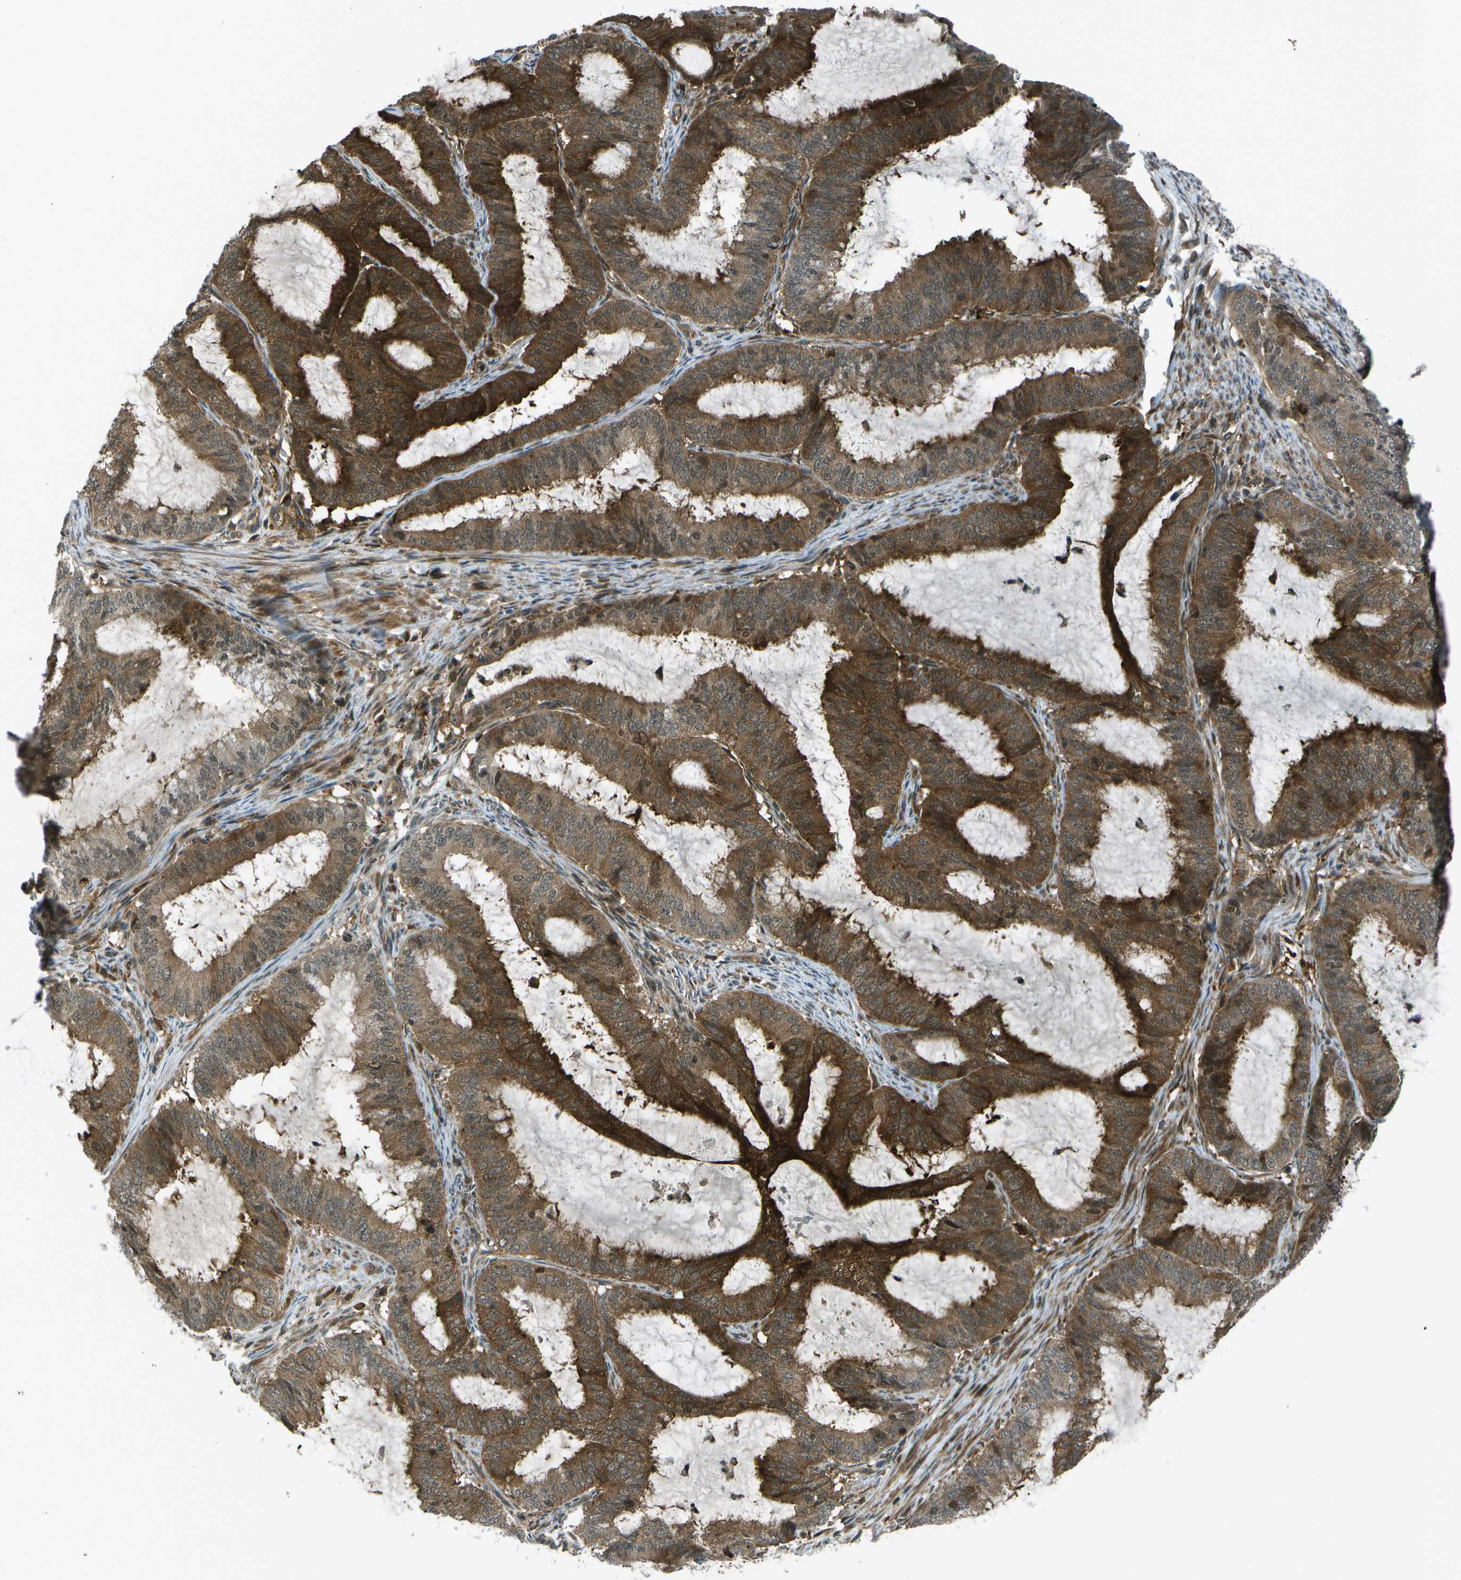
{"staining": {"intensity": "strong", "quantity": ">75%", "location": "cytoplasmic/membranous"}, "tissue": "endometrial cancer", "cell_type": "Tumor cells", "image_type": "cancer", "snomed": [{"axis": "morphology", "description": "Adenocarcinoma, NOS"}, {"axis": "topography", "description": "Endometrium"}], "caption": "Endometrial adenocarcinoma stained with a brown dye demonstrates strong cytoplasmic/membranous positive expression in about >75% of tumor cells.", "gene": "TMEM19", "patient": {"sex": "female", "age": 70}}